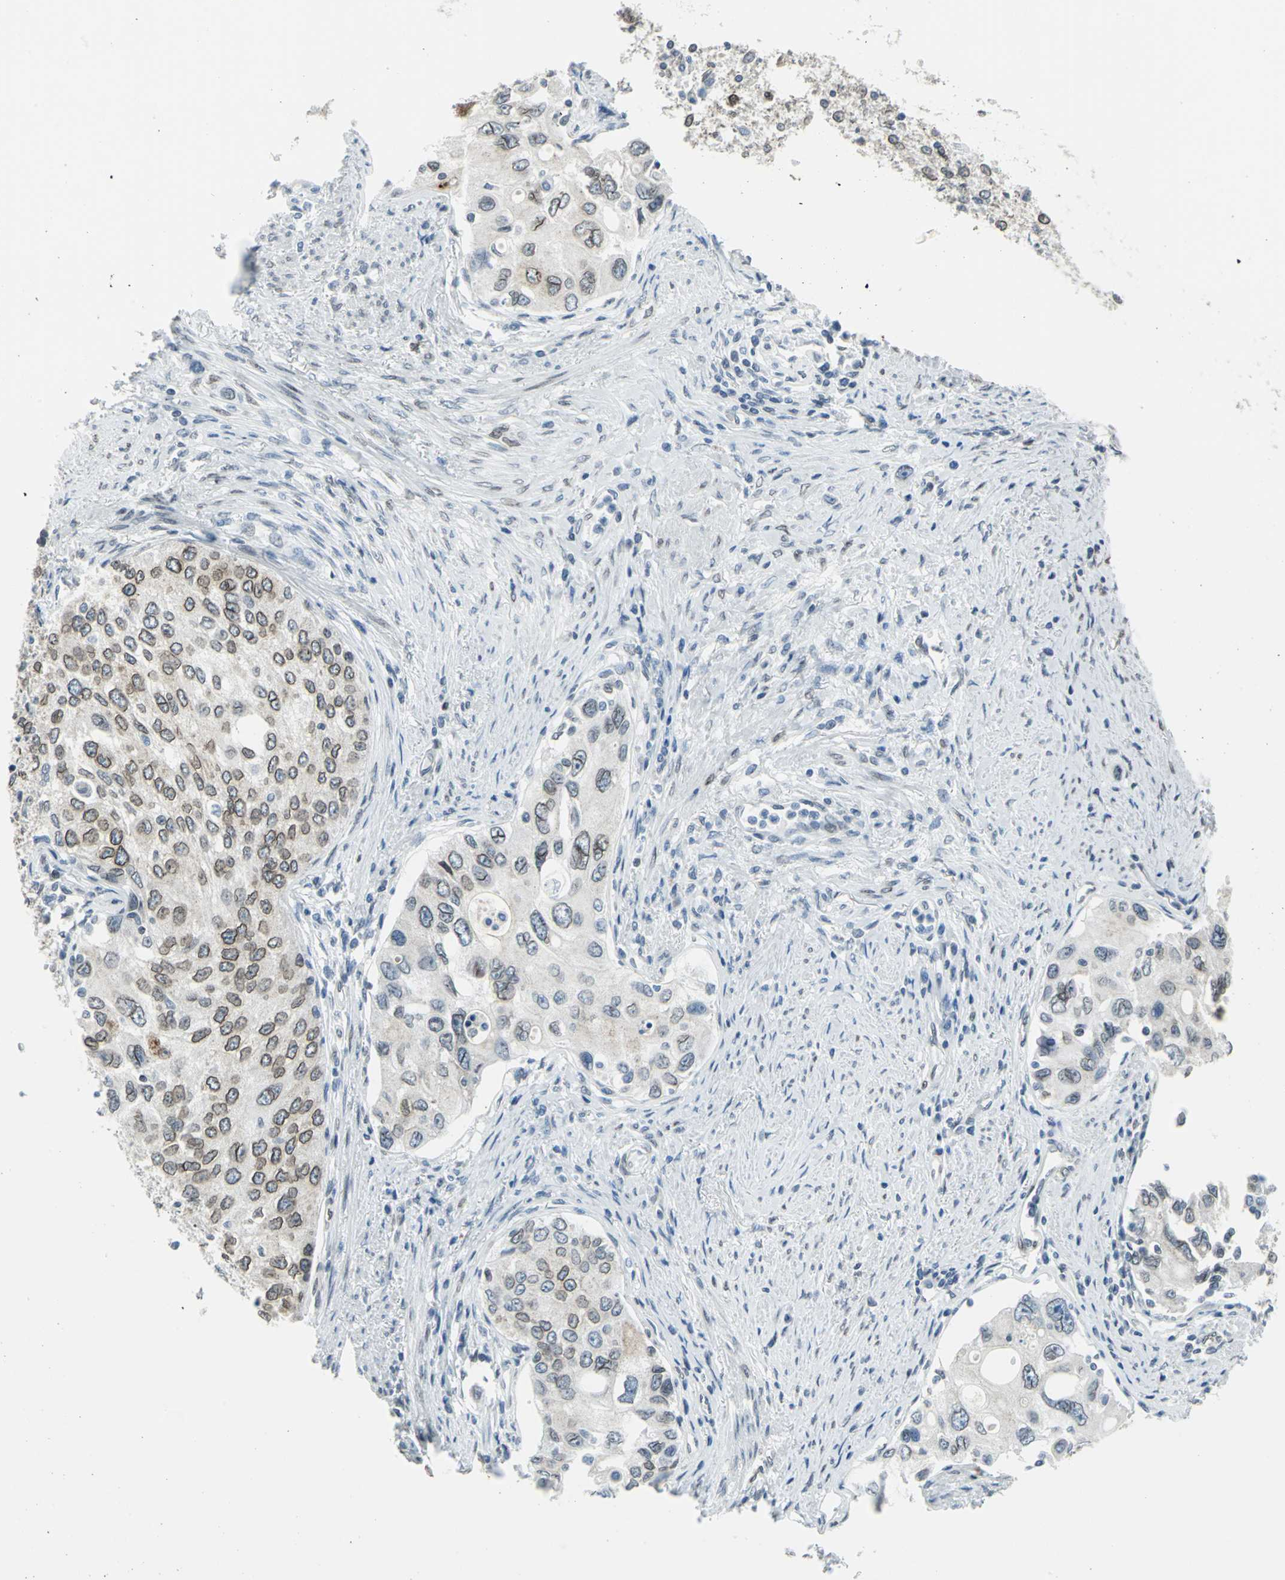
{"staining": {"intensity": "moderate", "quantity": ">75%", "location": "cytoplasmic/membranous,nuclear"}, "tissue": "urothelial cancer", "cell_type": "Tumor cells", "image_type": "cancer", "snomed": [{"axis": "morphology", "description": "Urothelial carcinoma, High grade"}, {"axis": "topography", "description": "Urinary bladder"}], "caption": "Human urothelial carcinoma (high-grade) stained for a protein (brown) shows moderate cytoplasmic/membranous and nuclear positive expression in approximately >75% of tumor cells.", "gene": "SNUPN", "patient": {"sex": "female", "age": 56}}